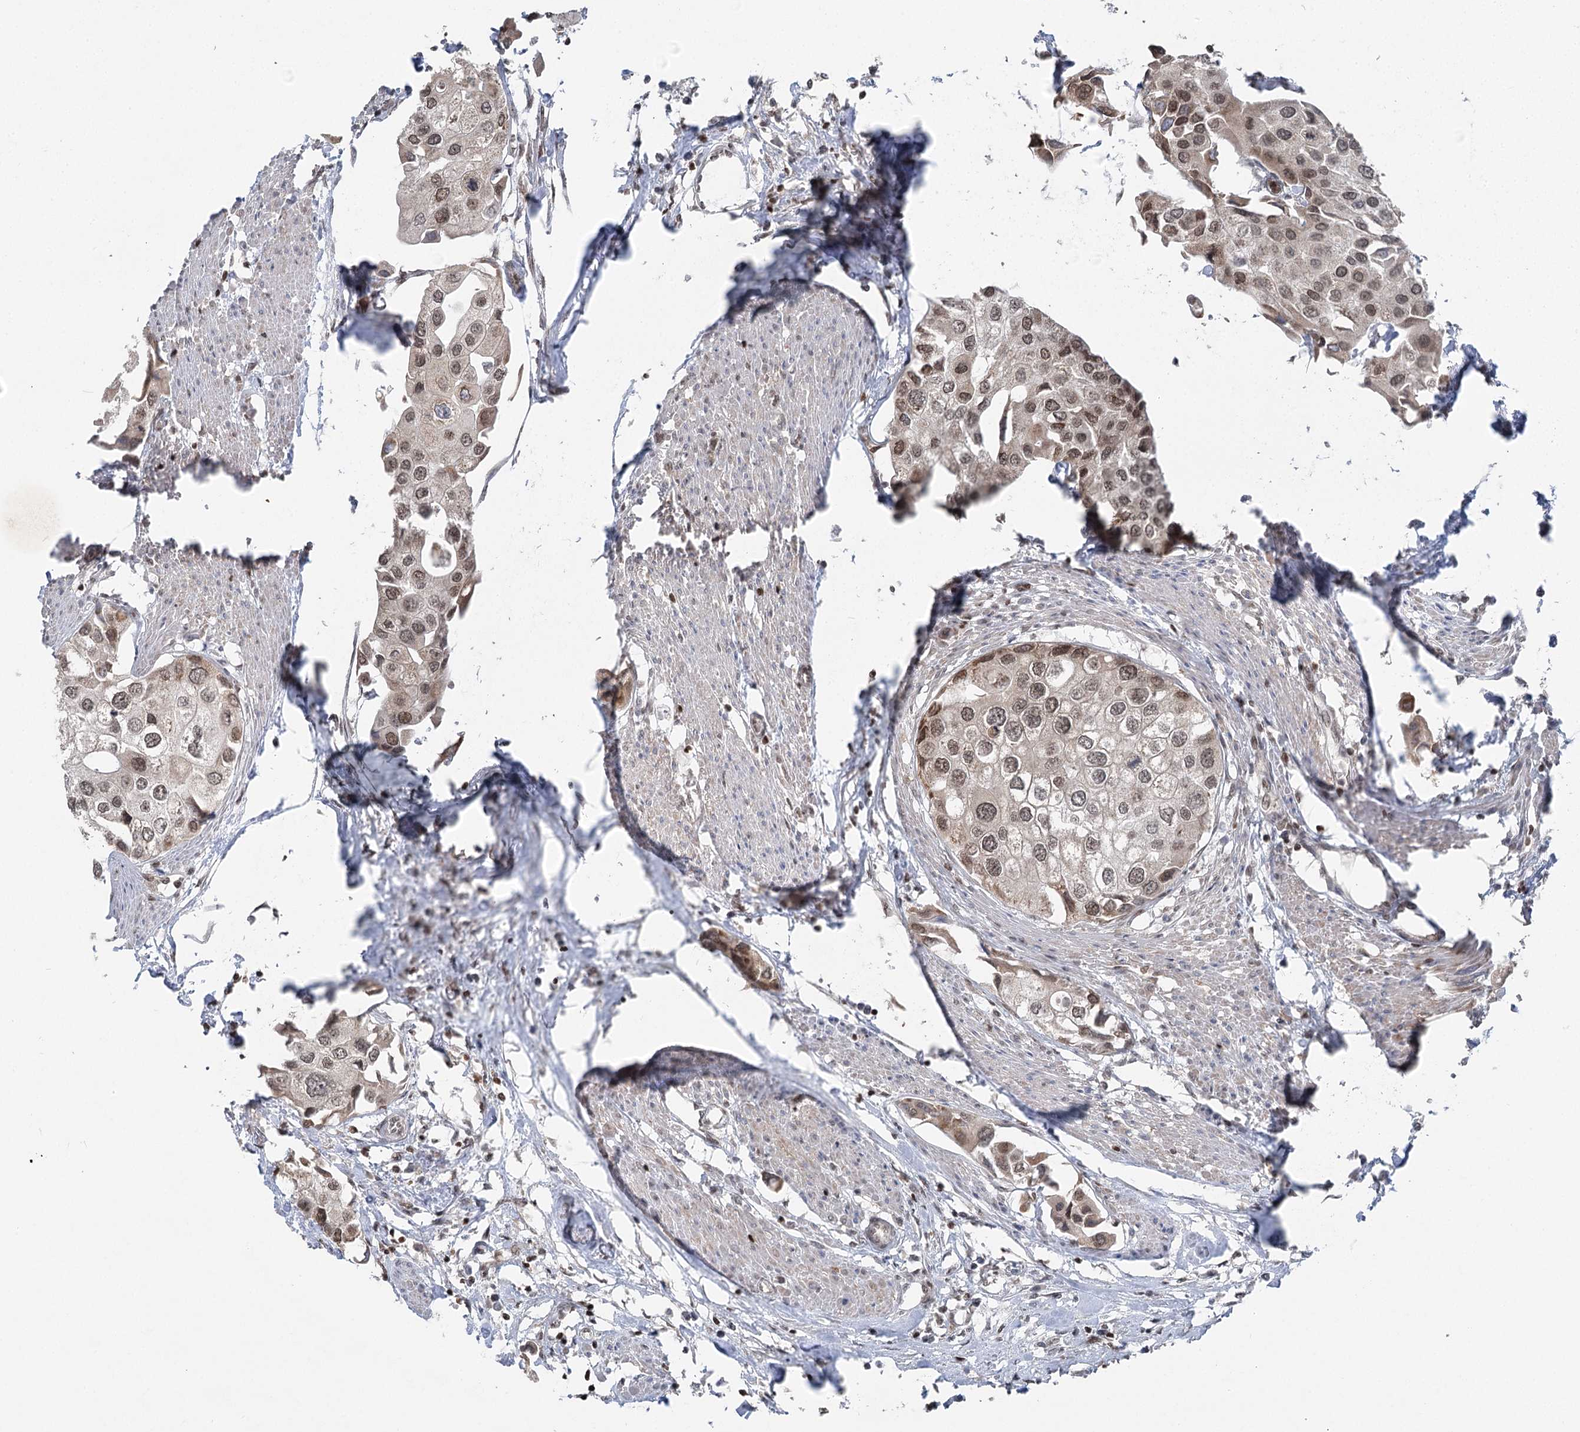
{"staining": {"intensity": "moderate", "quantity": ">75%", "location": "nuclear"}, "tissue": "urothelial cancer", "cell_type": "Tumor cells", "image_type": "cancer", "snomed": [{"axis": "morphology", "description": "Urothelial carcinoma, High grade"}, {"axis": "topography", "description": "Urinary bladder"}], "caption": "IHC staining of high-grade urothelial carcinoma, which displays medium levels of moderate nuclear positivity in about >75% of tumor cells indicating moderate nuclear protein positivity. The staining was performed using DAB (brown) for protein detection and nuclei were counterstained in hematoxylin (blue).", "gene": "CGGBP1", "patient": {"sex": "male", "age": 64}}